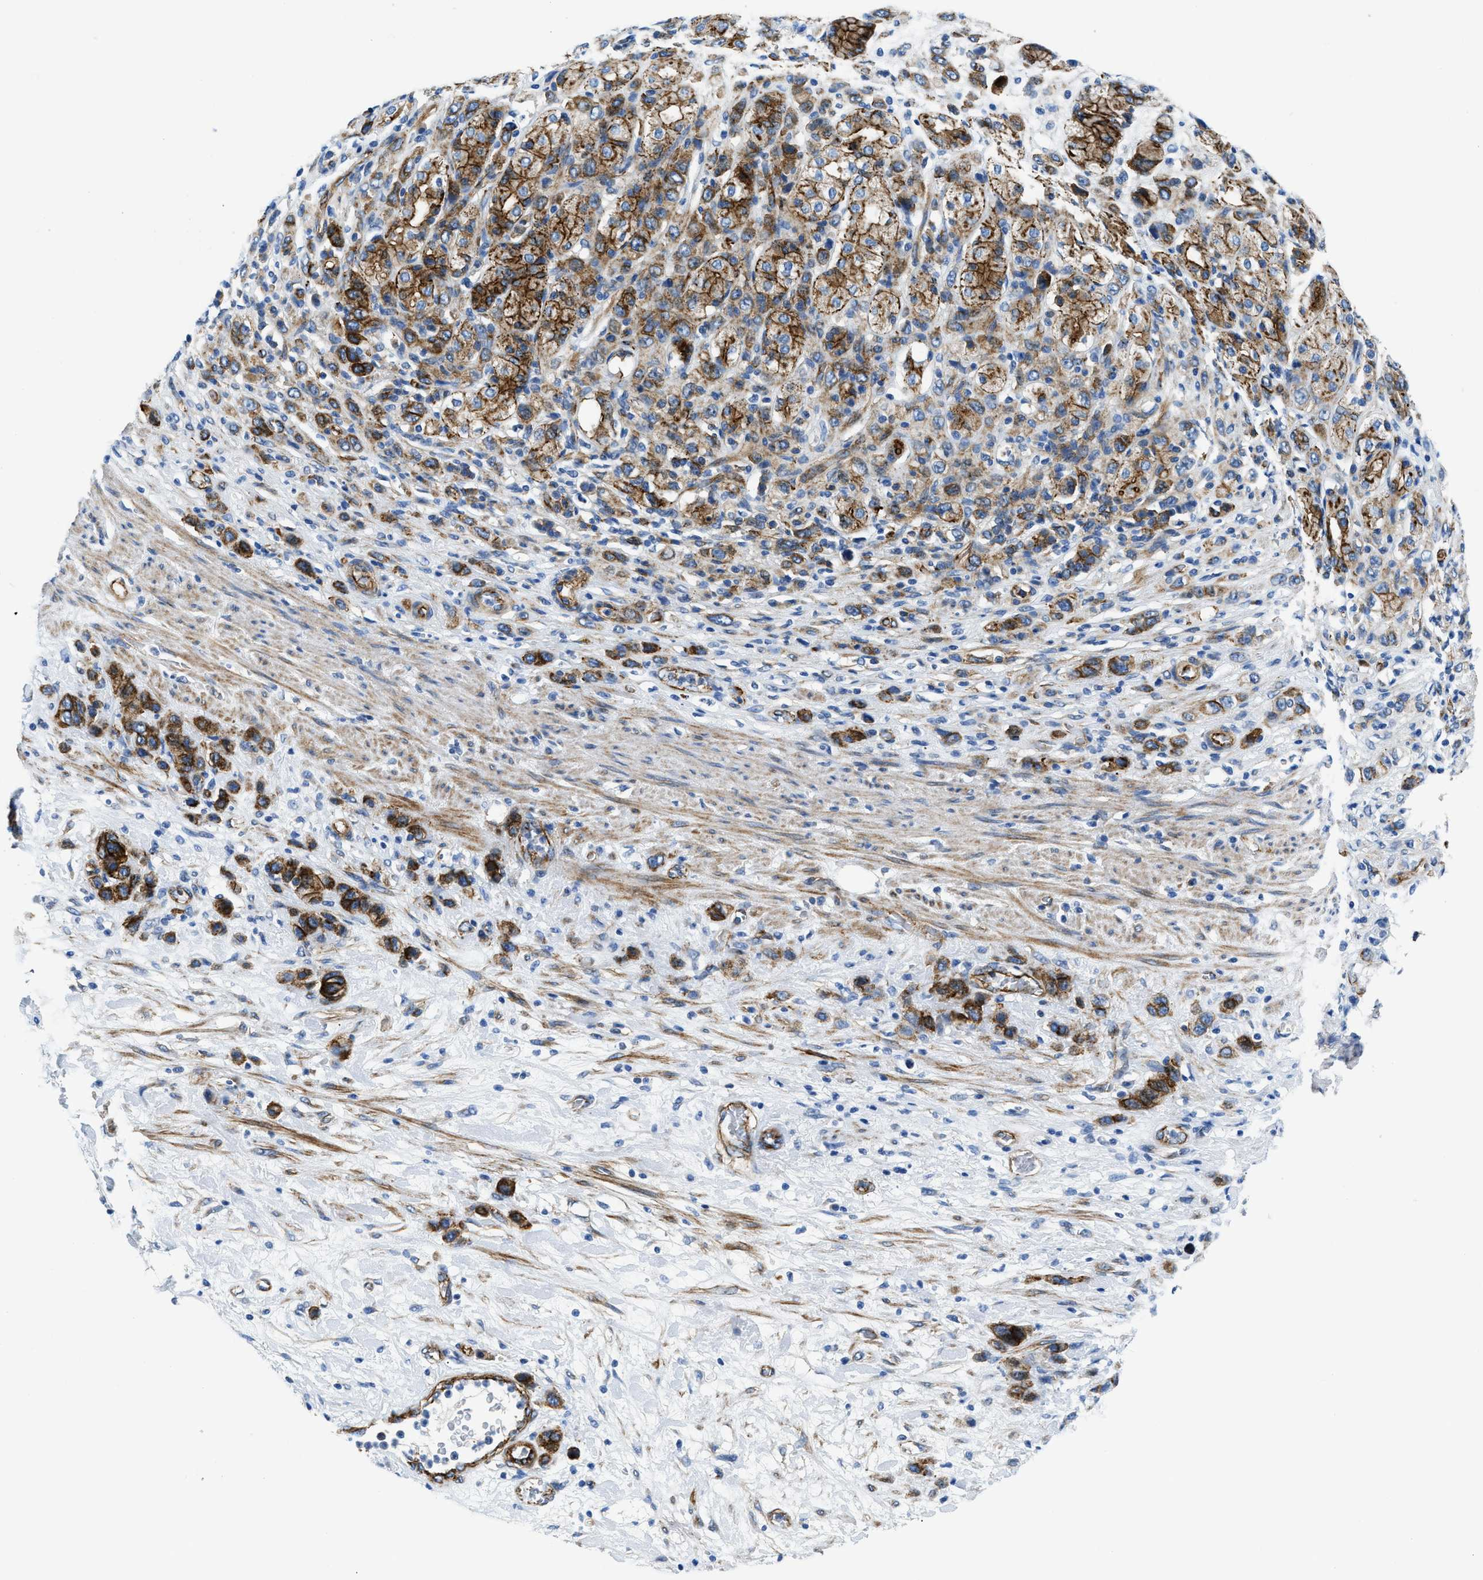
{"staining": {"intensity": "moderate", "quantity": ">75%", "location": "cytoplasmic/membranous"}, "tissue": "stomach cancer", "cell_type": "Tumor cells", "image_type": "cancer", "snomed": [{"axis": "morphology", "description": "Adenocarcinoma, NOS"}, {"axis": "morphology", "description": "Adenocarcinoma, High grade"}, {"axis": "topography", "description": "Stomach, upper"}, {"axis": "topography", "description": "Stomach, lower"}], "caption": "DAB immunohistochemical staining of human stomach cancer displays moderate cytoplasmic/membranous protein expression in about >75% of tumor cells.", "gene": "CUTA", "patient": {"sex": "female", "age": 65}}